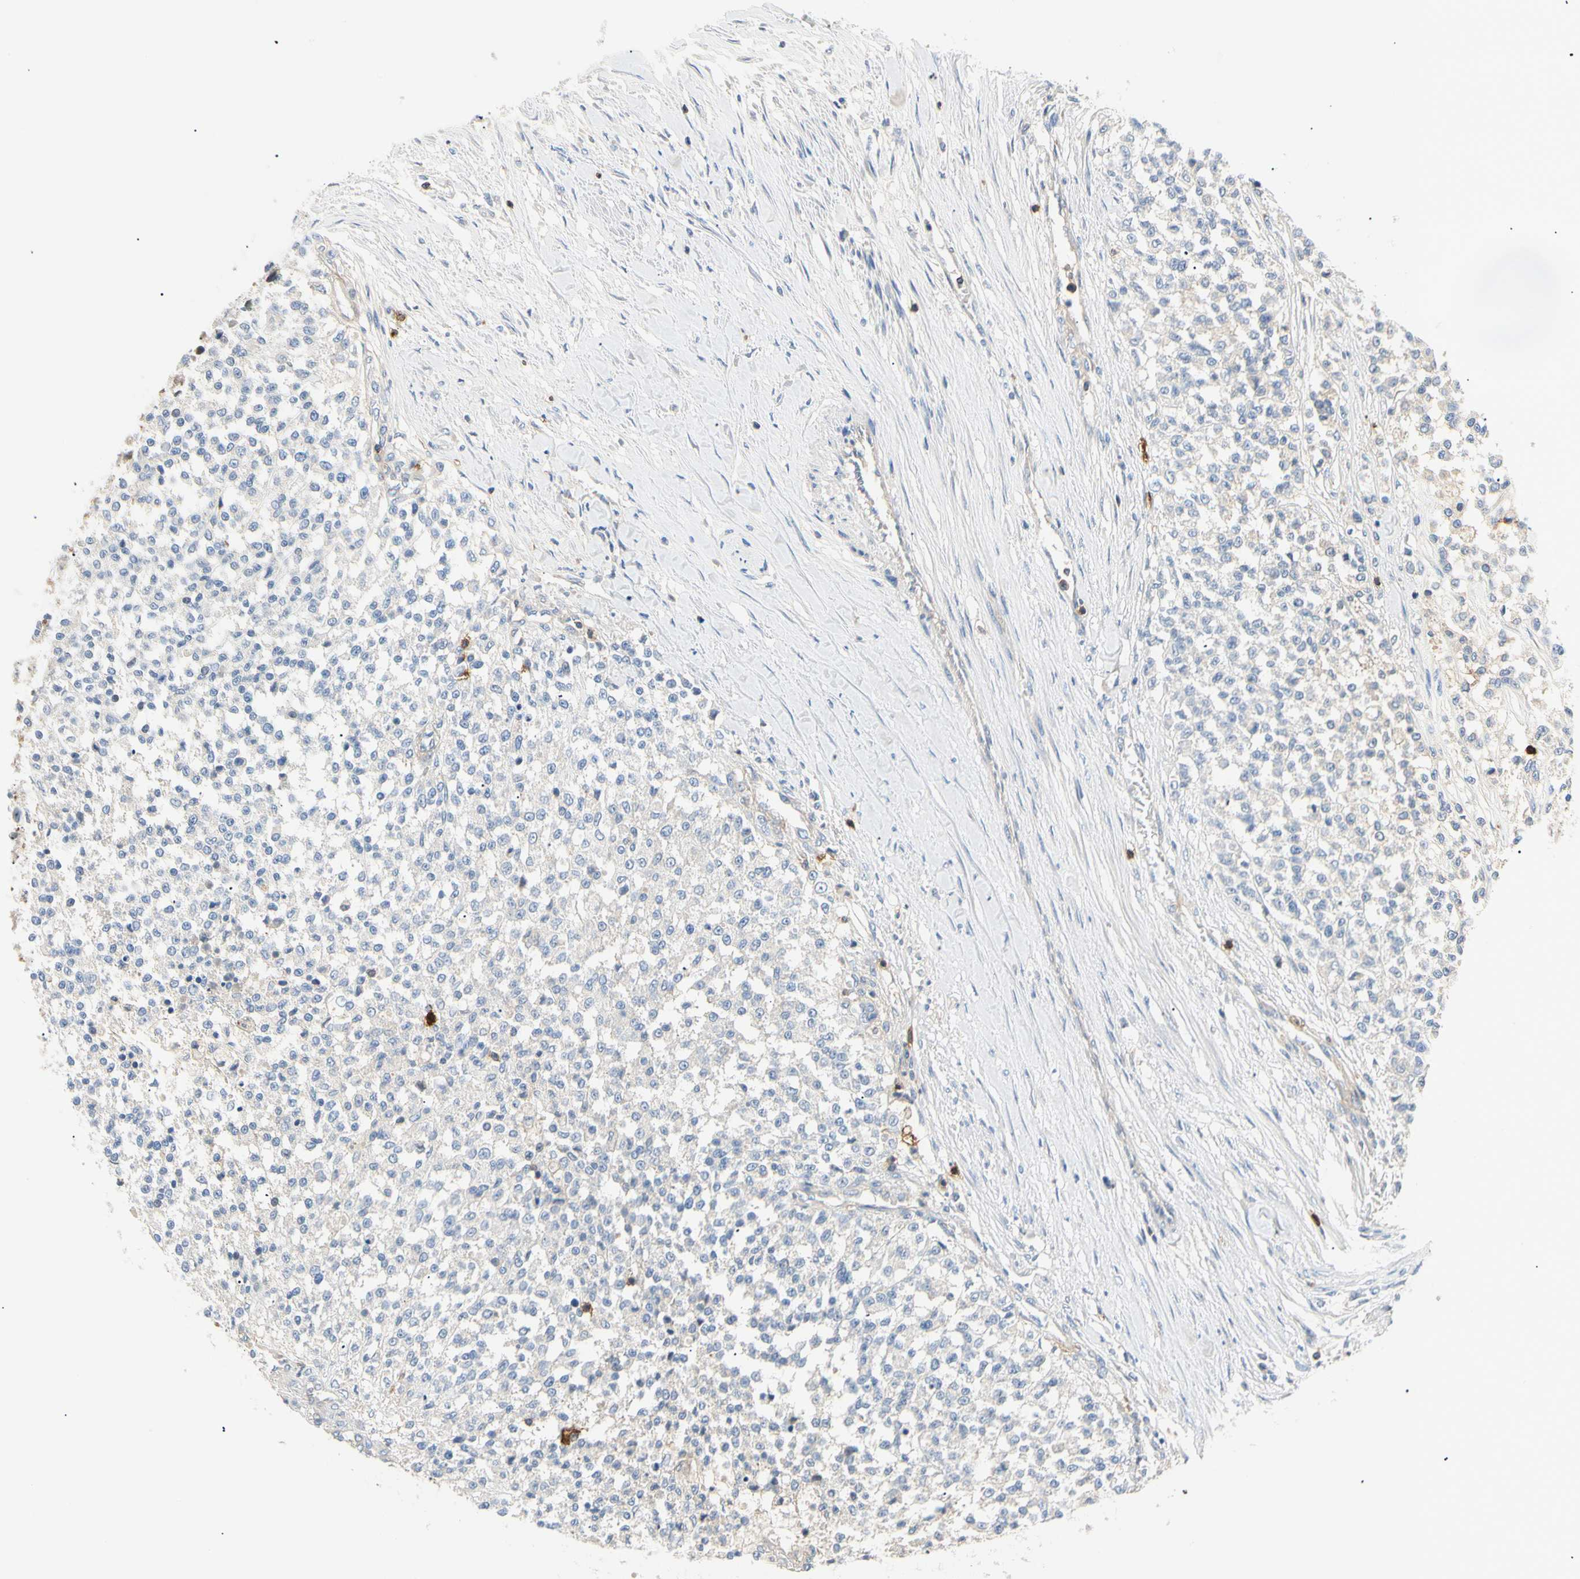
{"staining": {"intensity": "negative", "quantity": "none", "location": "none"}, "tissue": "testis cancer", "cell_type": "Tumor cells", "image_type": "cancer", "snomed": [{"axis": "morphology", "description": "Seminoma, NOS"}, {"axis": "topography", "description": "Testis"}], "caption": "Immunohistochemistry (IHC) of human seminoma (testis) exhibits no staining in tumor cells.", "gene": "TNFRSF18", "patient": {"sex": "male", "age": 59}}